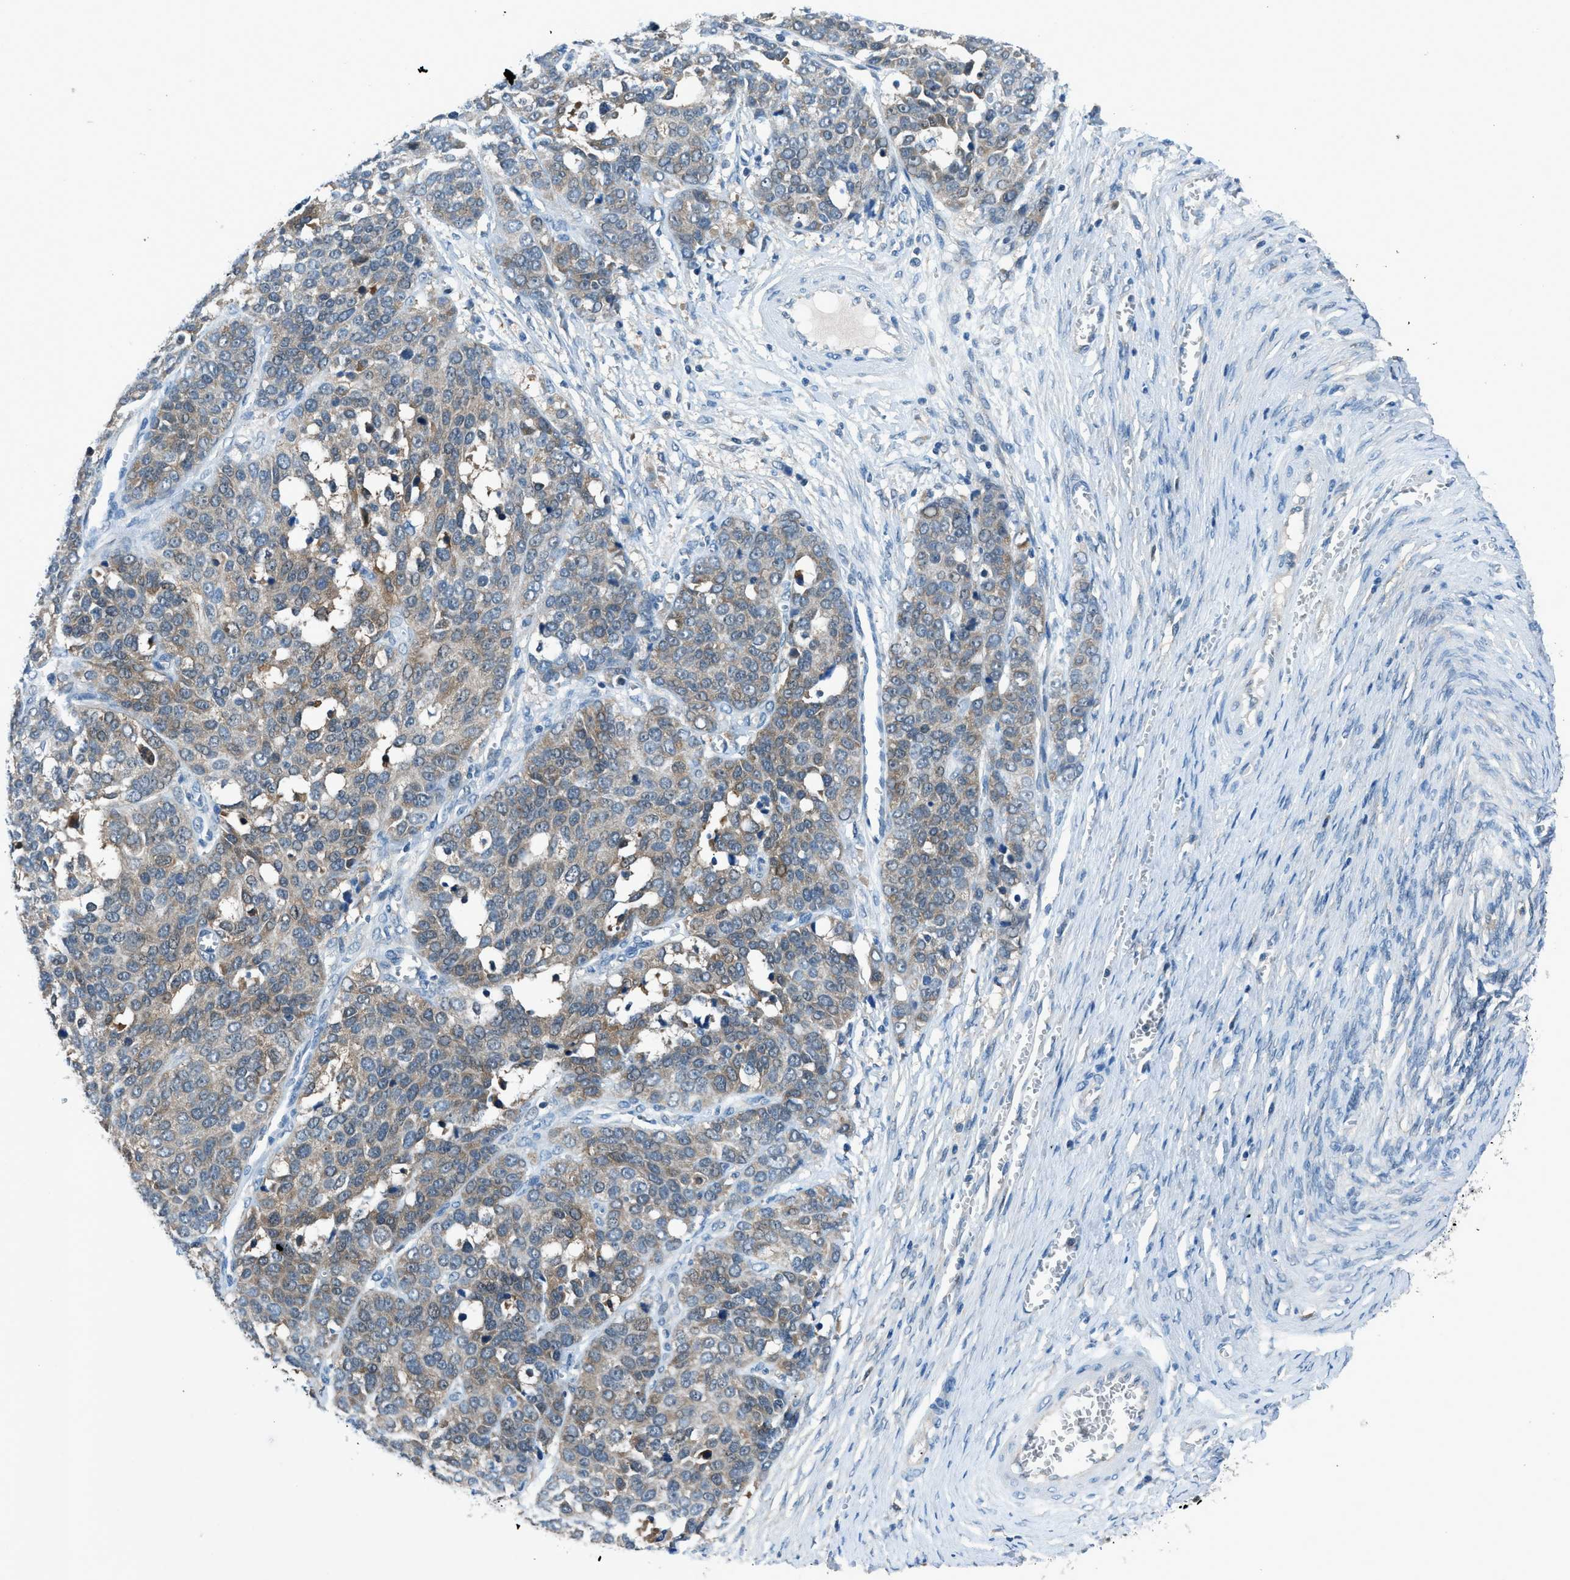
{"staining": {"intensity": "weak", "quantity": "25%-75%", "location": "cytoplasmic/membranous"}, "tissue": "ovarian cancer", "cell_type": "Tumor cells", "image_type": "cancer", "snomed": [{"axis": "morphology", "description": "Cystadenocarcinoma, serous, NOS"}, {"axis": "topography", "description": "Ovary"}], "caption": "There is low levels of weak cytoplasmic/membranous positivity in tumor cells of ovarian cancer (serous cystadenocarcinoma), as demonstrated by immunohistochemical staining (brown color).", "gene": "ACP1", "patient": {"sex": "female", "age": 44}}